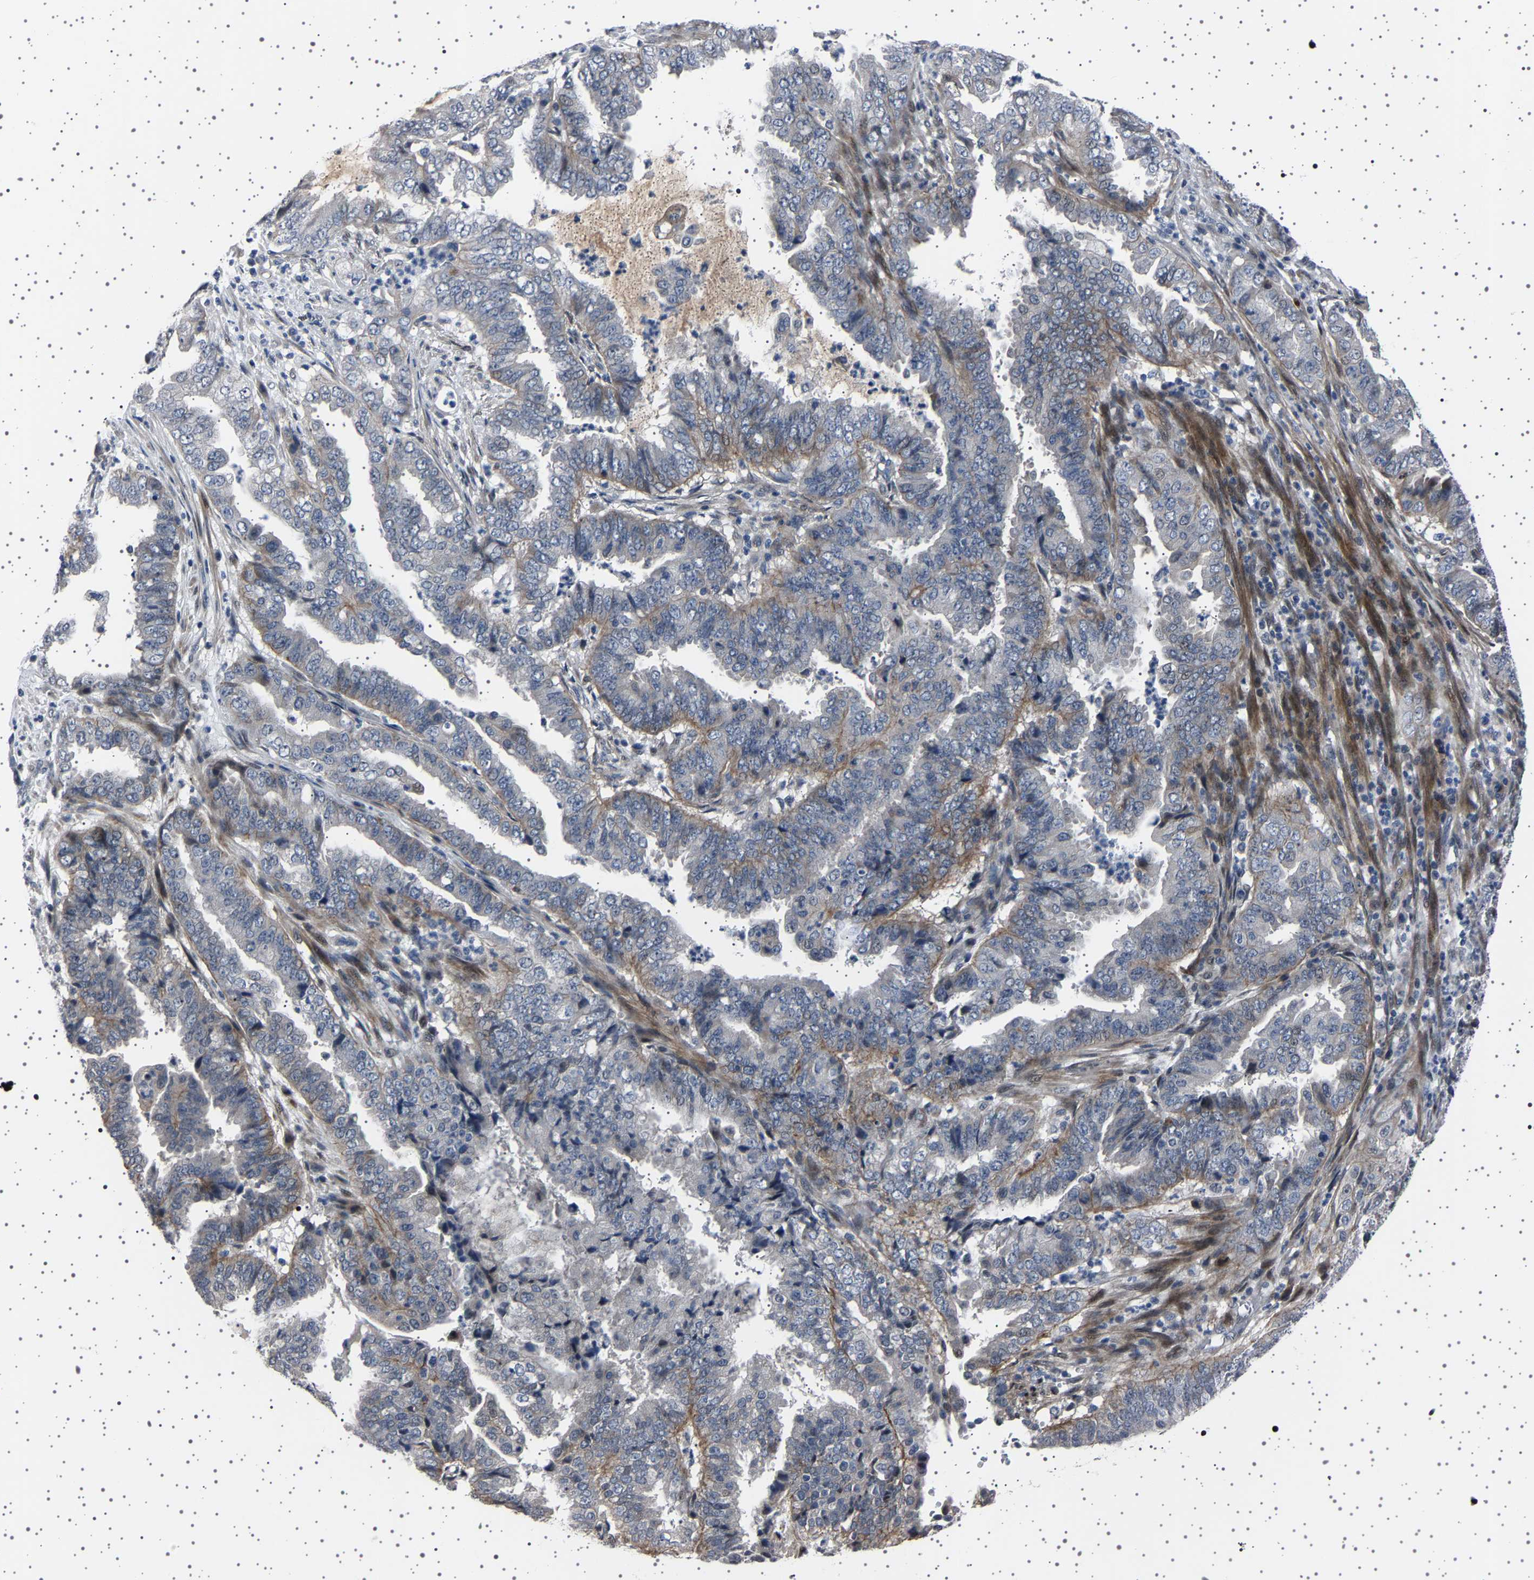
{"staining": {"intensity": "negative", "quantity": "none", "location": "none"}, "tissue": "endometrial cancer", "cell_type": "Tumor cells", "image_type": "cancer", "snomed": [{"axis": "morphology", "description": "Adenocarcinoma, NOS"}, {"axis": "topography", "description": "Endometrium"}], "caption": "The image shows no staining of tumor cells in adenocarcinoma (endometrial).", "gene": "PAK5", "patient": {"sex": "female", "age": 51}}